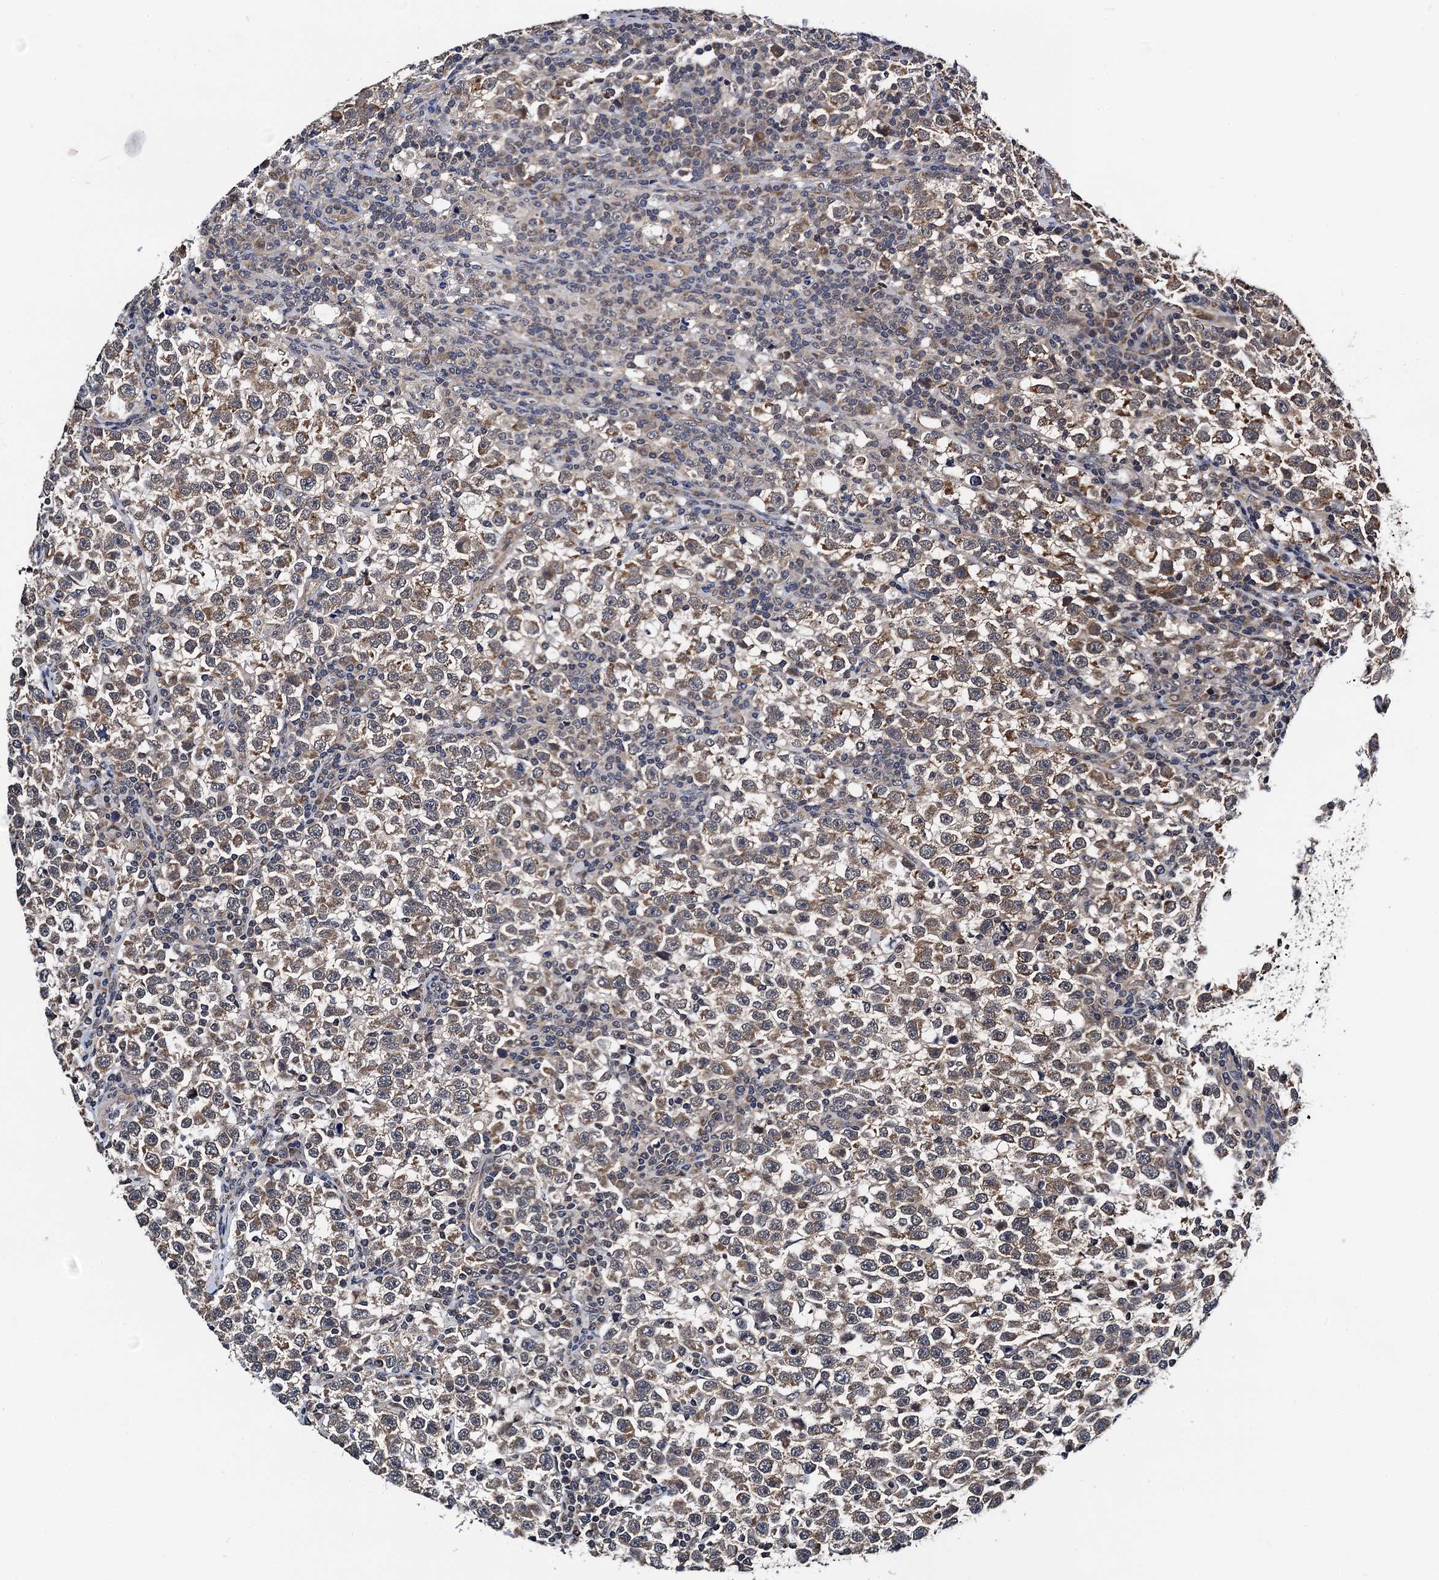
{"staining": {"intensity": "moderate", "quantity": ">75%", "location": "cytoplasmic/membranous,nuclear"}, "tissue": "testis cancer", "cell_type": "Tumor cells", "image_type": "cancer", "snomed": [{"axis": "morphology", "description": "Normal tissue, NOS"}, {"axis": "morphology", "description": "Seminoma, NOS"}, {"axis": "topography", "description": "Testis"}], "caption": "Testis cancer (seminoma) stained with a protein marker reveals moderate staining in tumor cells.", "gene": "NAA16", "patient": {"sex": "male", "age": 43}}